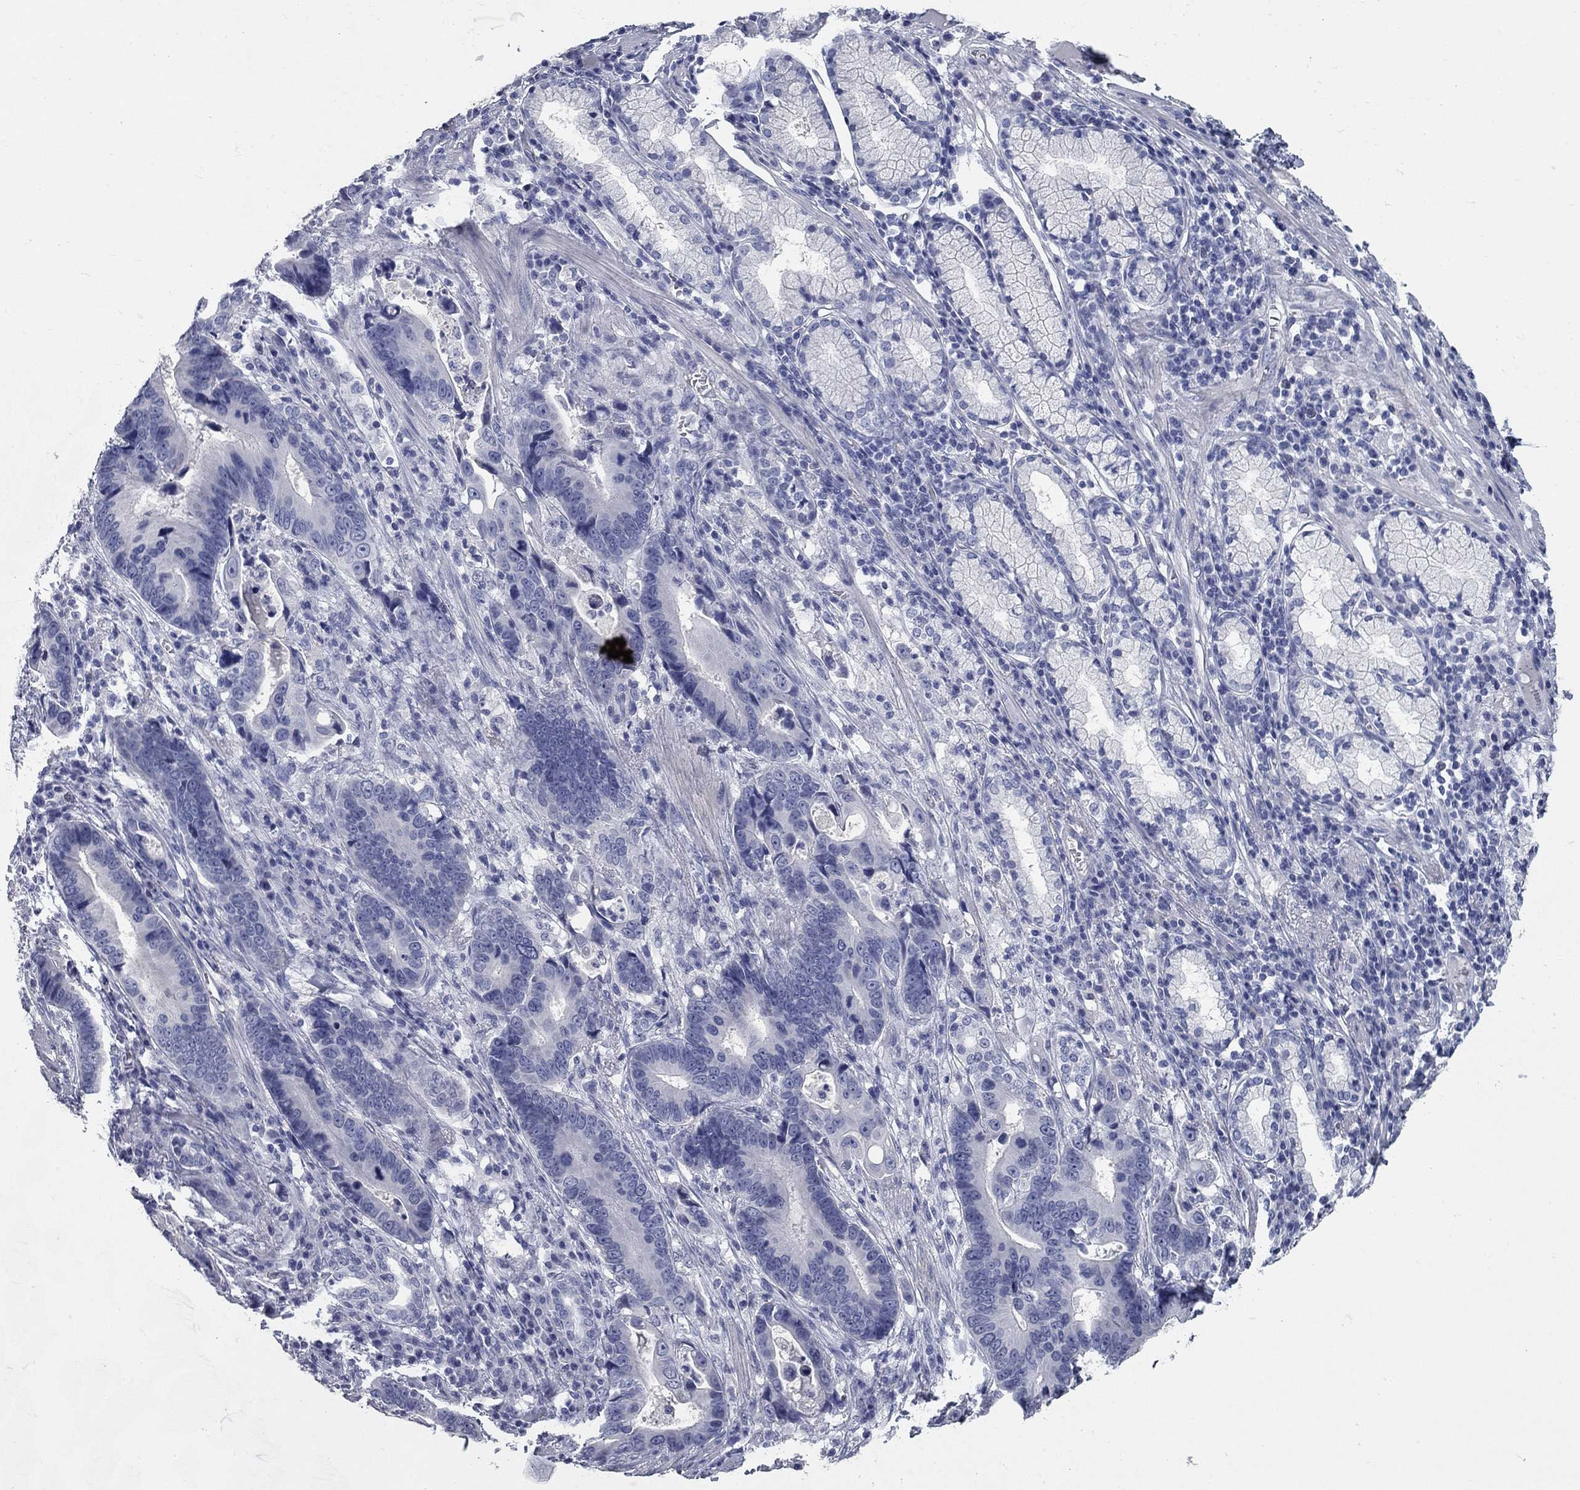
{"staining": {"intensity": "negative", "quantity": "none", "location": "none"}, "tissue": "stomach cancer", "cell_type": "Tumor cells", "image_type": "cancer", "snomed": [{"axis": "morphology", "description": "Adenocarcinoma, NOS"}, {"axis": "topography", "description": "Stomach"}], "caption": "Immunohistochemical staining of human adenocarcinoma (stomach) reveals no significant staining in tumor cells.", "gene": "SYT12", "patient": {"sex": "male", "age": 84}}